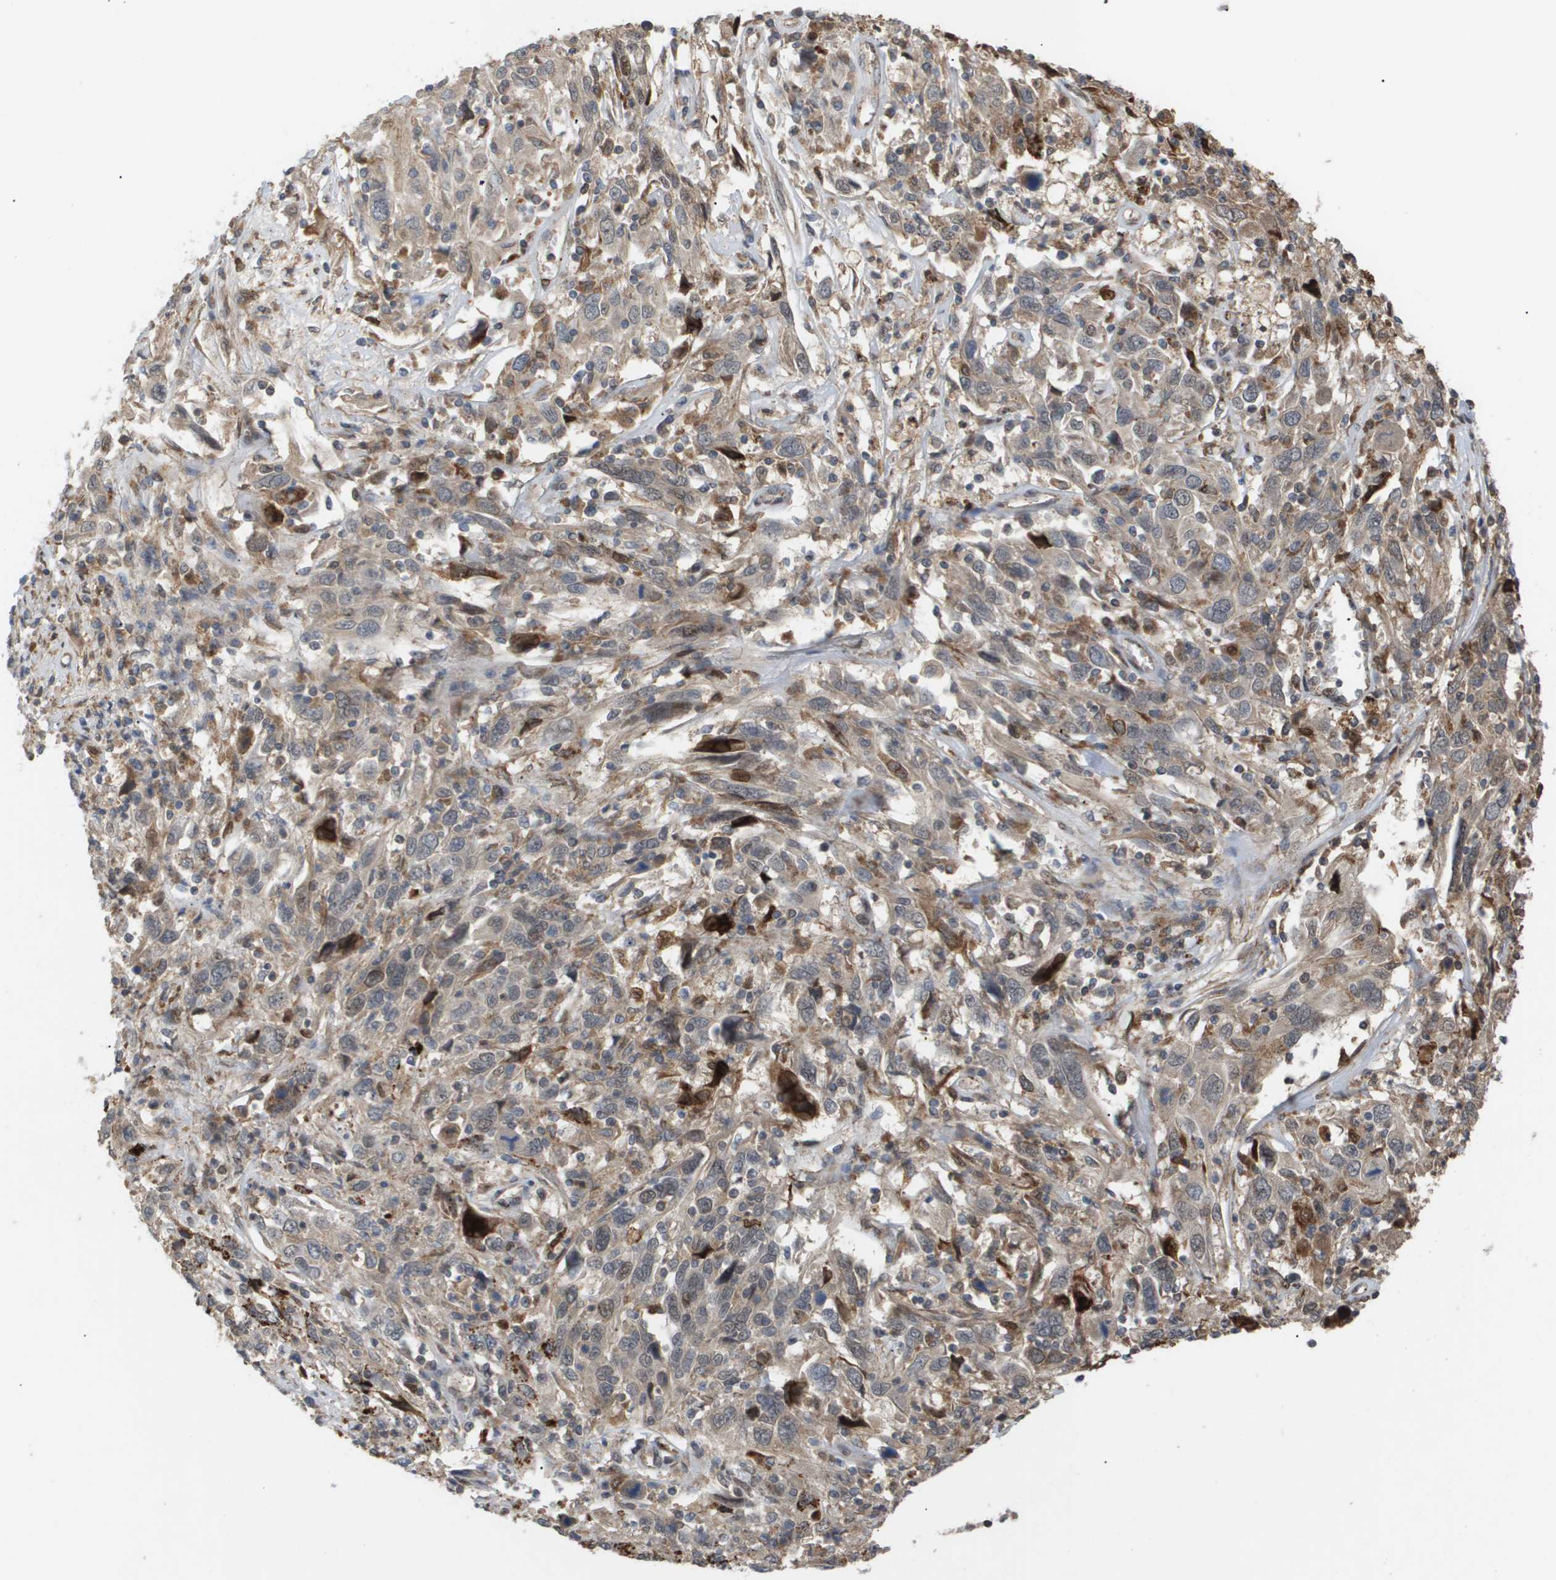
{"staining": {"intensity": "weak", "quantity": ">75%", "location": "cytoplasmic/membranous"}, "tissue": "cervical cancer", "cell_type": "Tumor cells", "image_type": "cancer", "snomed": [{"axis": "morphology", "description": "Squamous cell carcinoma, NOS"}, {"axis": "topography", "description": "Cervix"}], "caption": "Brown immunohistochemical staining in cervical cancer reveals weak cytoplasmic/membranous staining in approximately >75% of tumor cells.", "gene": "PDGFB", "patient": {"sex": "female", "age": 46}}